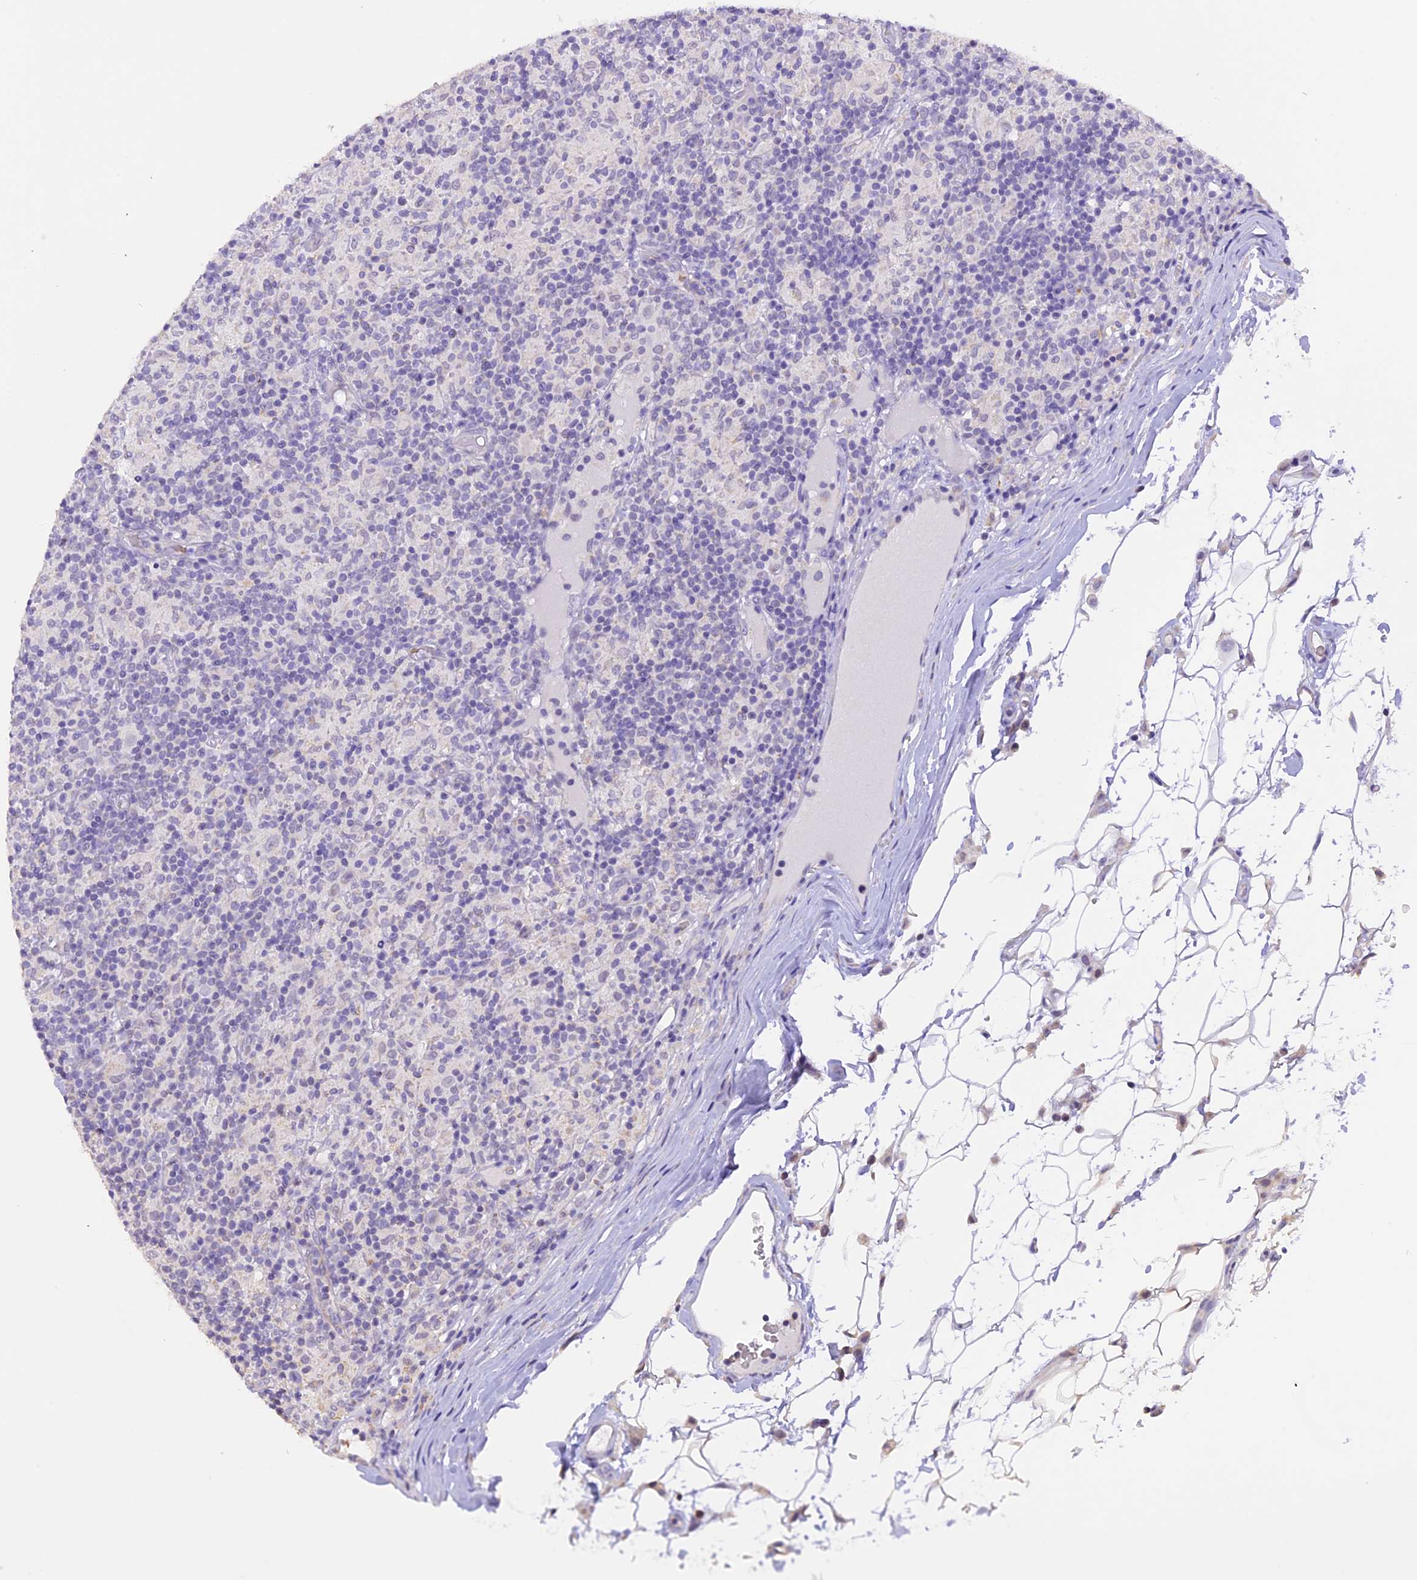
{"staining": {"intensity": "negative", "quantity": "none", "location": "none"}, "tissue": "lymphoma", "cell_type": "Tumor cells", "image_type": "cancer", "snomed": [{"axis": "morphology", "description": "Hodgkin's disease, NOS"}, {"axis": "topography", "description": "Lymph node"}], "caption": "Tumor cells show no significant protein positivity in Hodgkin's disease.", "gene": "AHSP", "patient": {"sex": "male", "age": 70}}